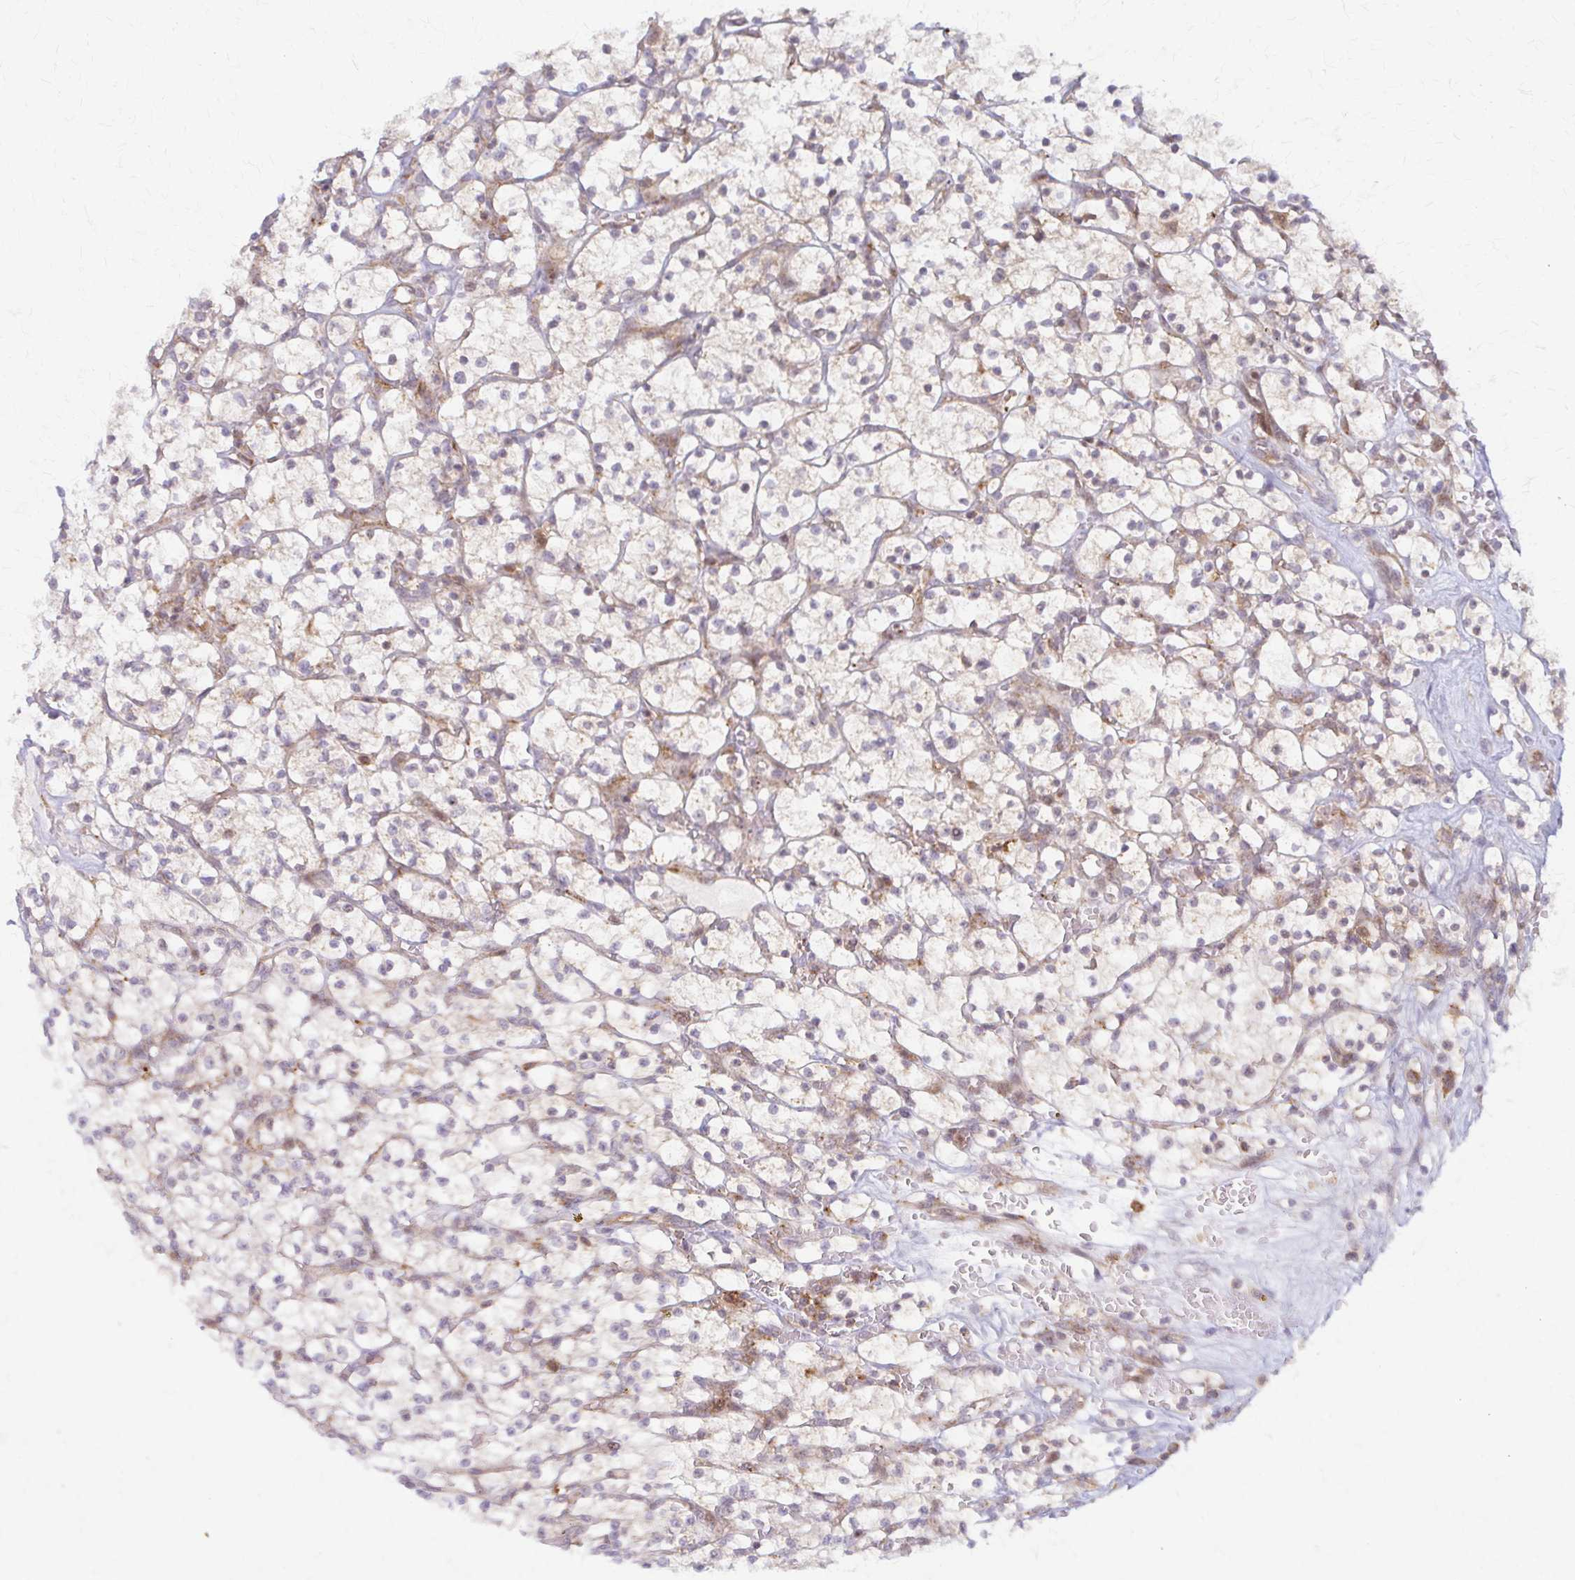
{"staining": {"intensity": "negative", "quantity": "none", "location": "none"}, "tissue": "renal cancer", "cell_type": "Tumor cells", "image_type": "cancer", "snomed": [{"axis": "morphology", "description": "Adenocarcinoma, NOS"}, {"axis": "topography", "description": "Kidney"}], "caption": "Immunohistochemistry (IHC) of renal cancer (adenocarcinoma) displays no positivity in tumor cells.", "gene": "ARHGAP35", "patient": {"sex": "female", "age": 64}}